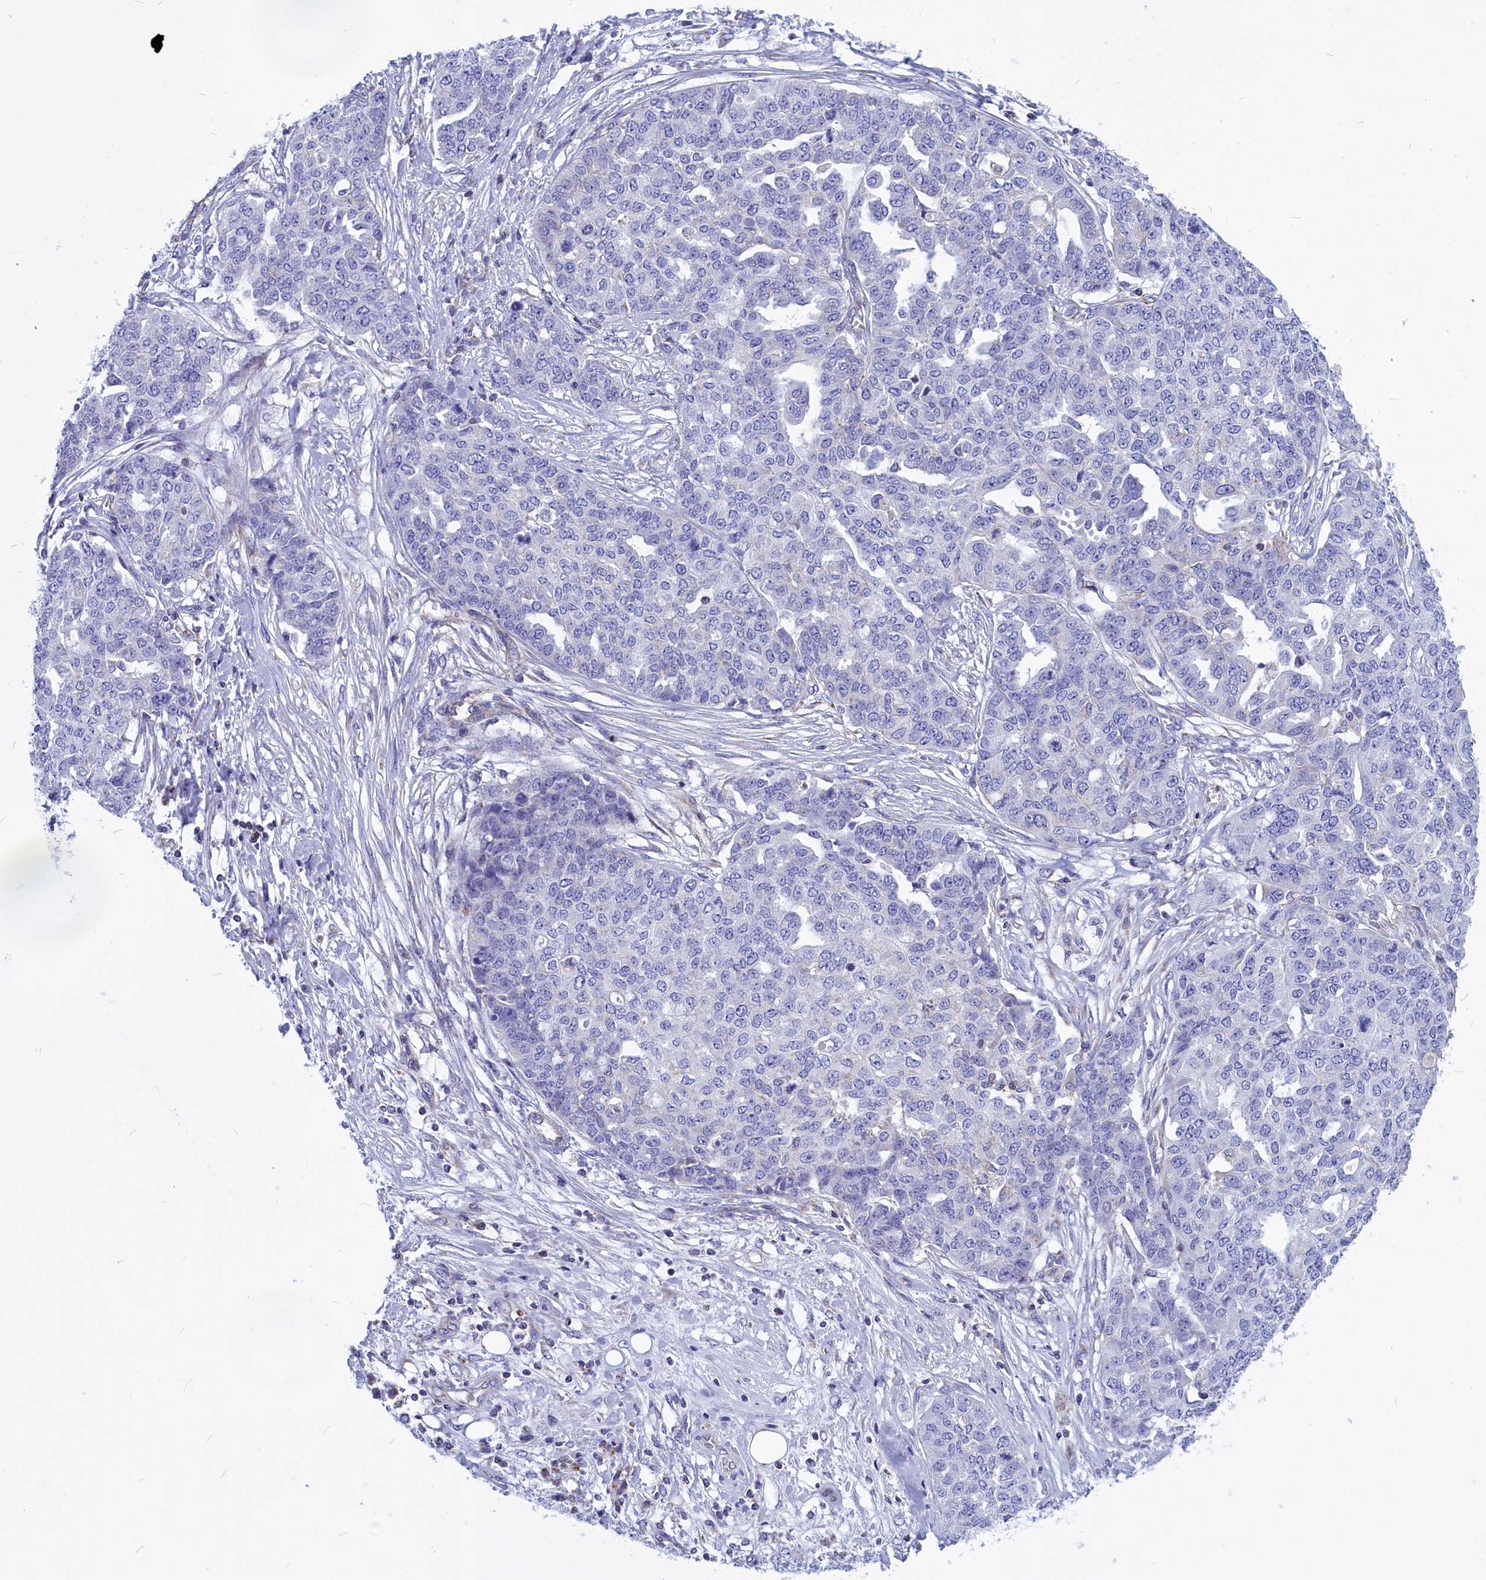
{"staining": {"intensity": "negative", "quantity": "none", "location": "none"}, "tissue": "ovarian cancer", "cell_type": "Tumor cells", "image_type": "cancer", "snomed": [{"axis": "morphology", "description": "Cystadenocarcinoma, serous, NOS"}, {"axis": "topography", "description": "Soft tissue"}, {"axis": "topography", "description": "Ovary"}], "caption": "This is an IHC micrograph of human ovarian cancer. There is no staining in tumor cells.", "gene": "CCRL2", "patient": {"sex": "female", "age": 57}}